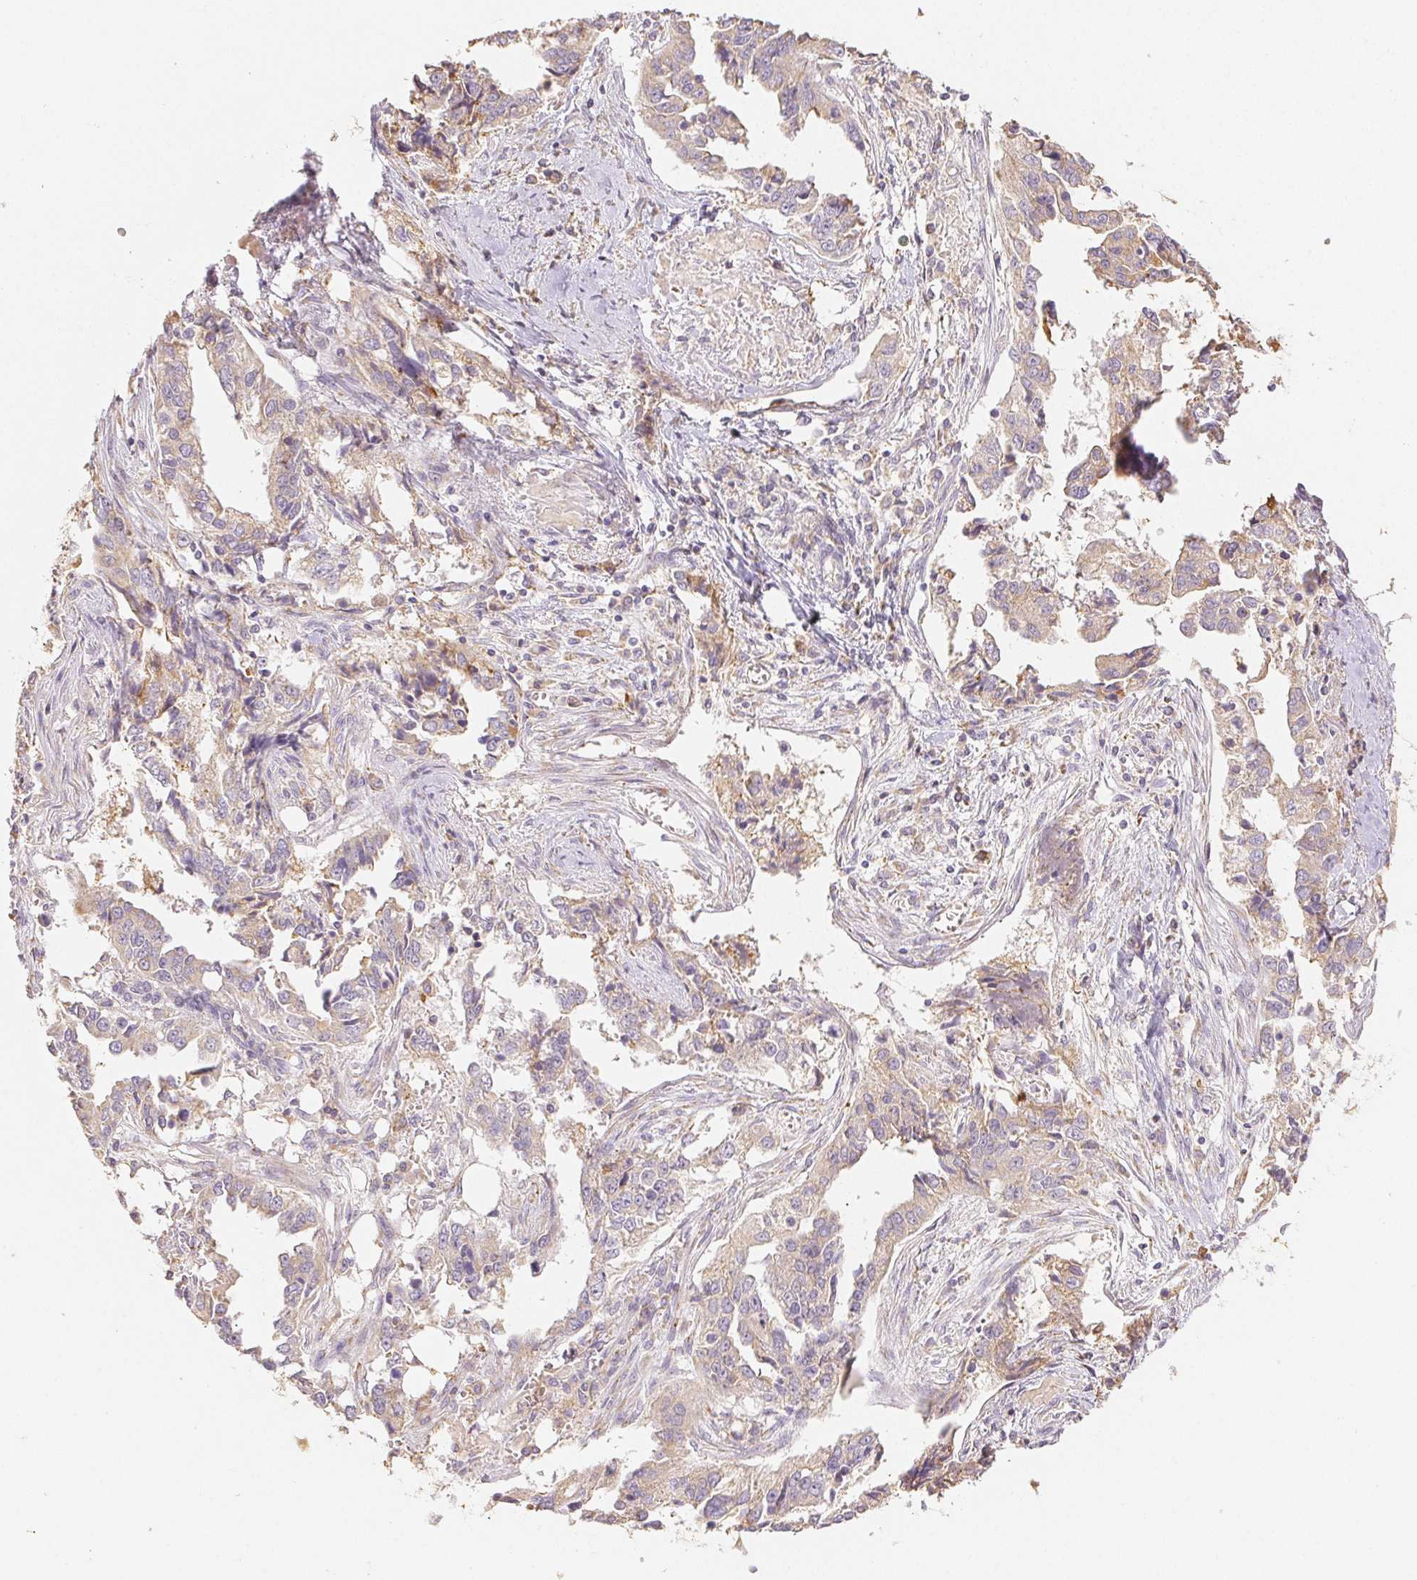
{"staining": {"intensity": "weak", "quantity": "25%-75%", "location": "cytoplasmic/membranous"}, "tissue": "ovarian cancer", "cell_type": "Tumor cells", "image_type": "cancer", "snomed": [{"axis": "morphology", "description": "Cystadenocarcinoma, serous, NOS"}, {"axis": "topography", "description": "Ovary"}], "caption": "Ovarian serous cystadenocarcinoma was stained to show a protein in brown. There is low levels of weak cytoplasmic/membranous expression in approximately 25%-75% of tumor cells.", "gene": "ACVR1B", "patient": {"sex": "female", "age": 75}}